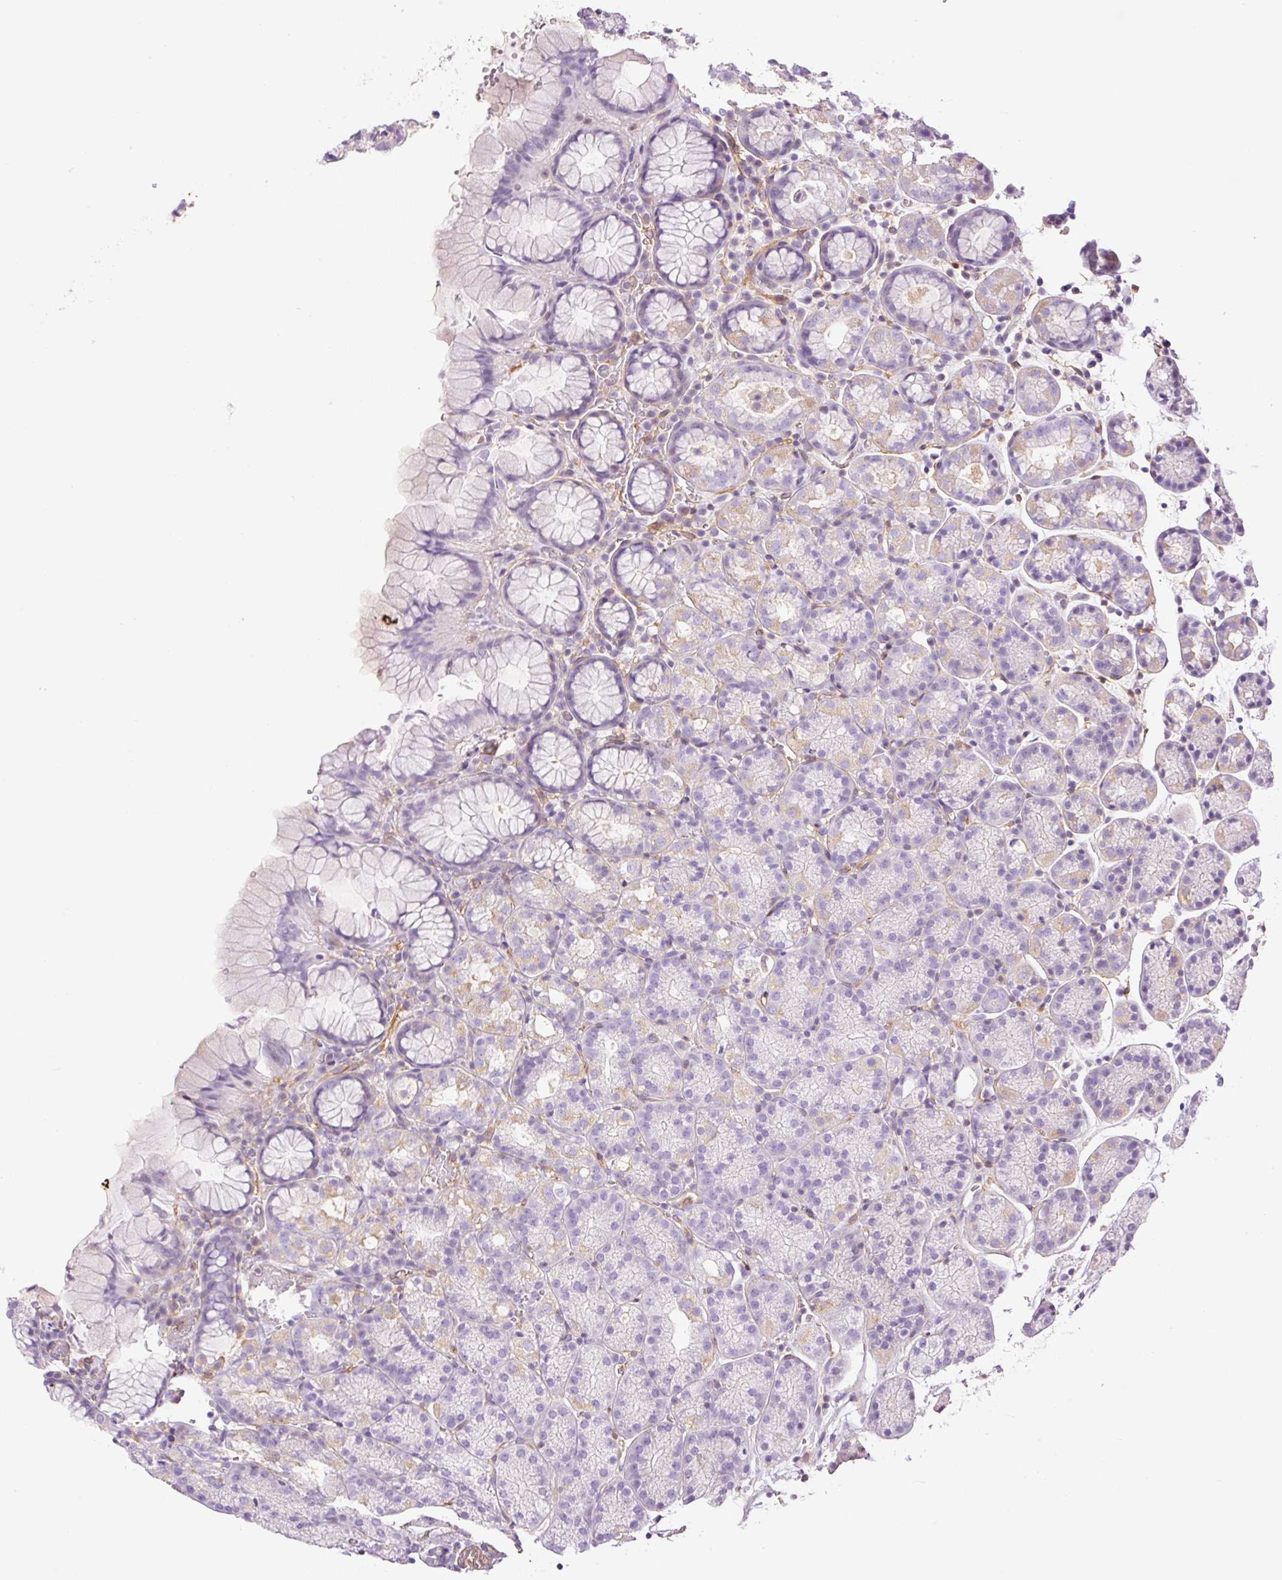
{"staining": {"intensity": "weak", "quantity": "<25%", "location": "cytoplasmic/membranous"}, "tissue": "stomach", "cell_type": "Glandular cells", "image_type": "normal", "snomed": [{"axis": "morphology", "description": "Normal tissue, NOS"}, {"axis": "topography", "description": "Stomach, upper"}], "caption": "Glandular cells show no significant expression in unremarkable stomach.", "gene": "EHD1", "patient": {"sex": "female", "age": 81}}